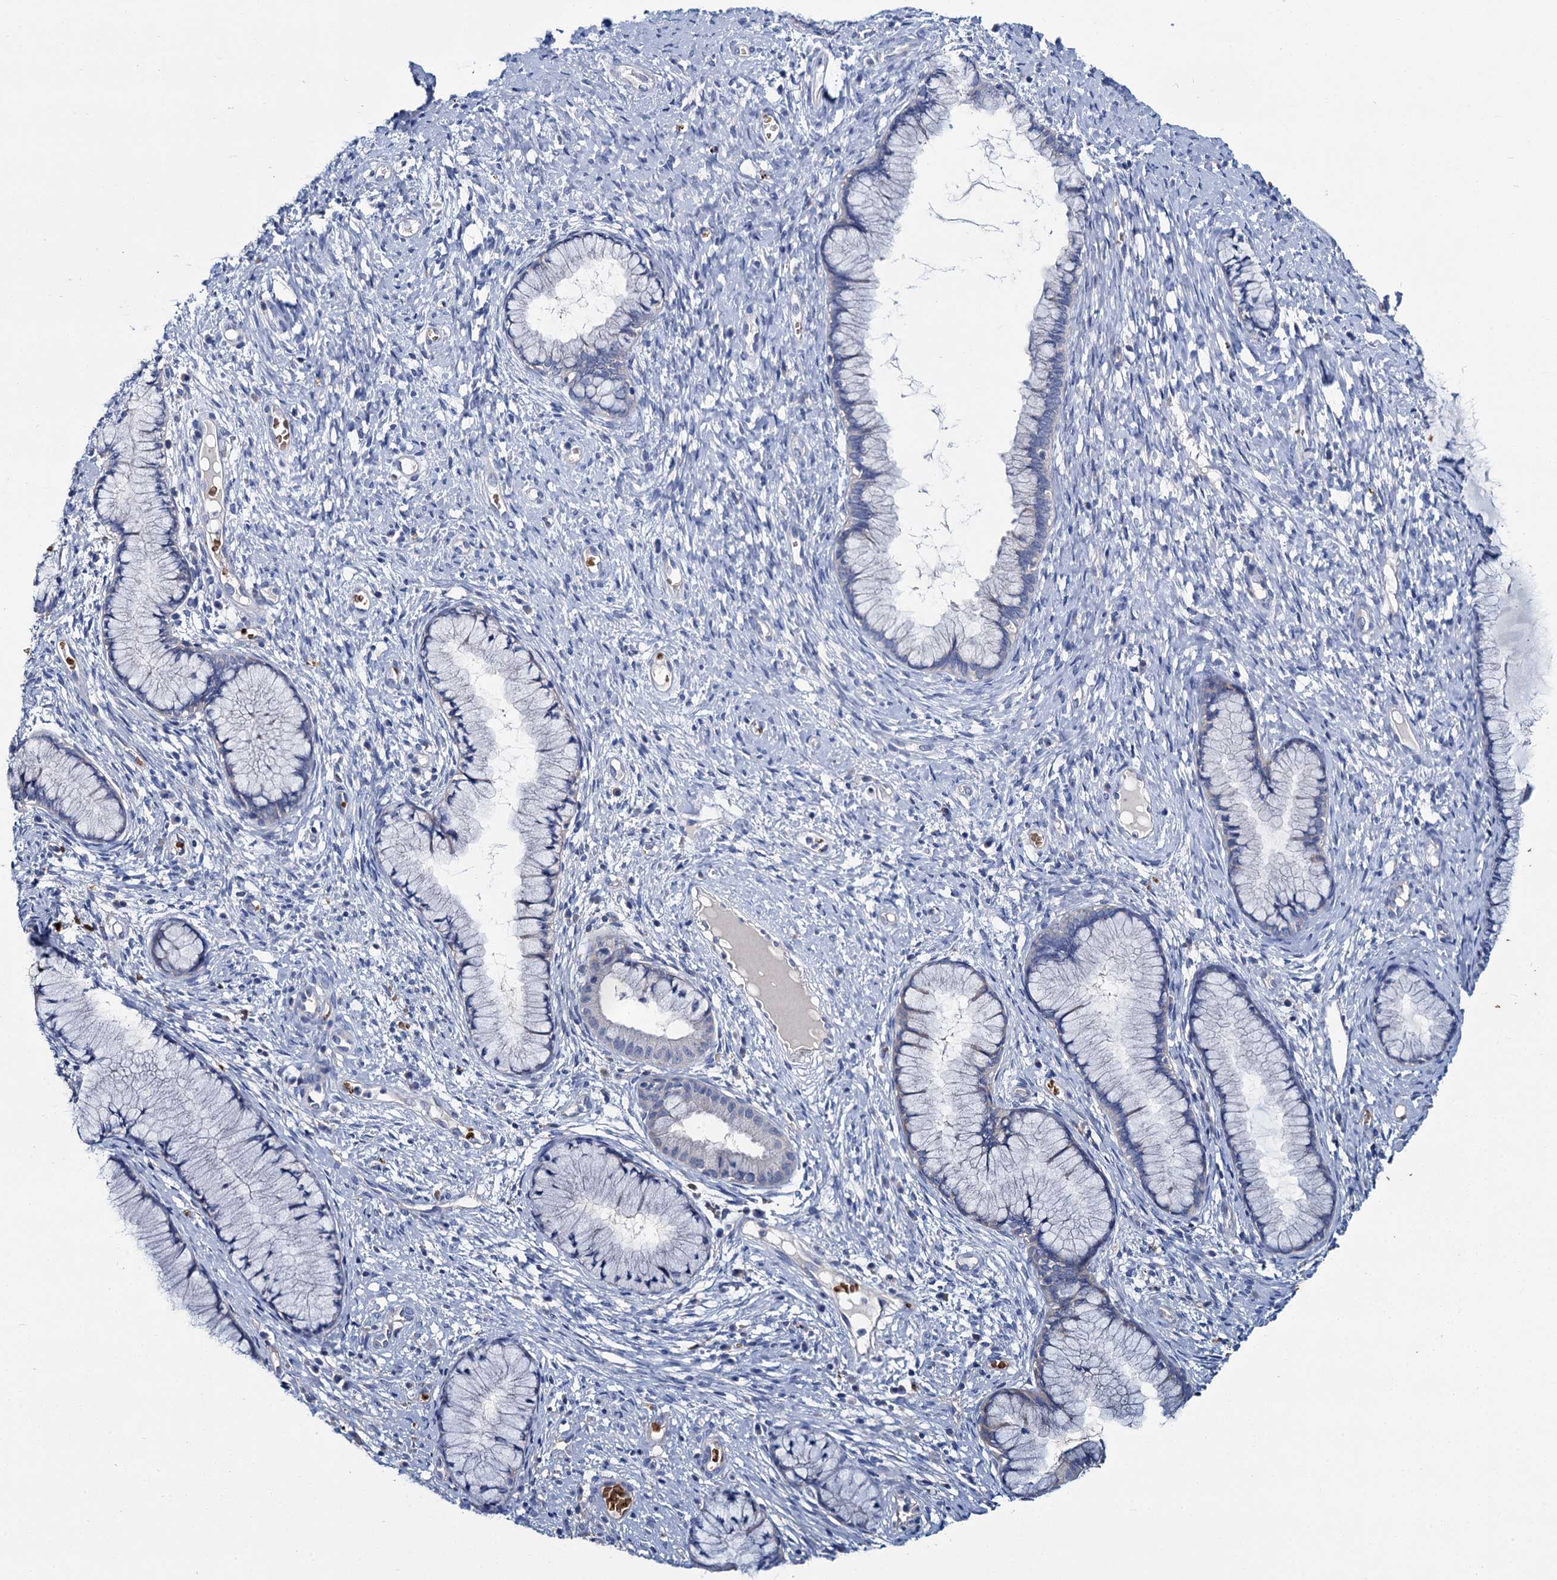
{"staining": {"intensity": "negative", "quantity": "none", "location": "none"}, "tissue": "cervix", "cell_type": "Glandular cells", "image_type": "normal", "snomed": [{"axis": "morphology", "description": "Normal tissue, NOS"}, {"axis": "topography", "description": "Cervix"}], "caption": "There is no significant staining in glandular cells of cervix. (DAB (3,3'-diaminobenzidine) immunohistochemistry (IHC), high magnification).", "gene": "ATG2A", "patient": {"sex": "female", "age": 42}}